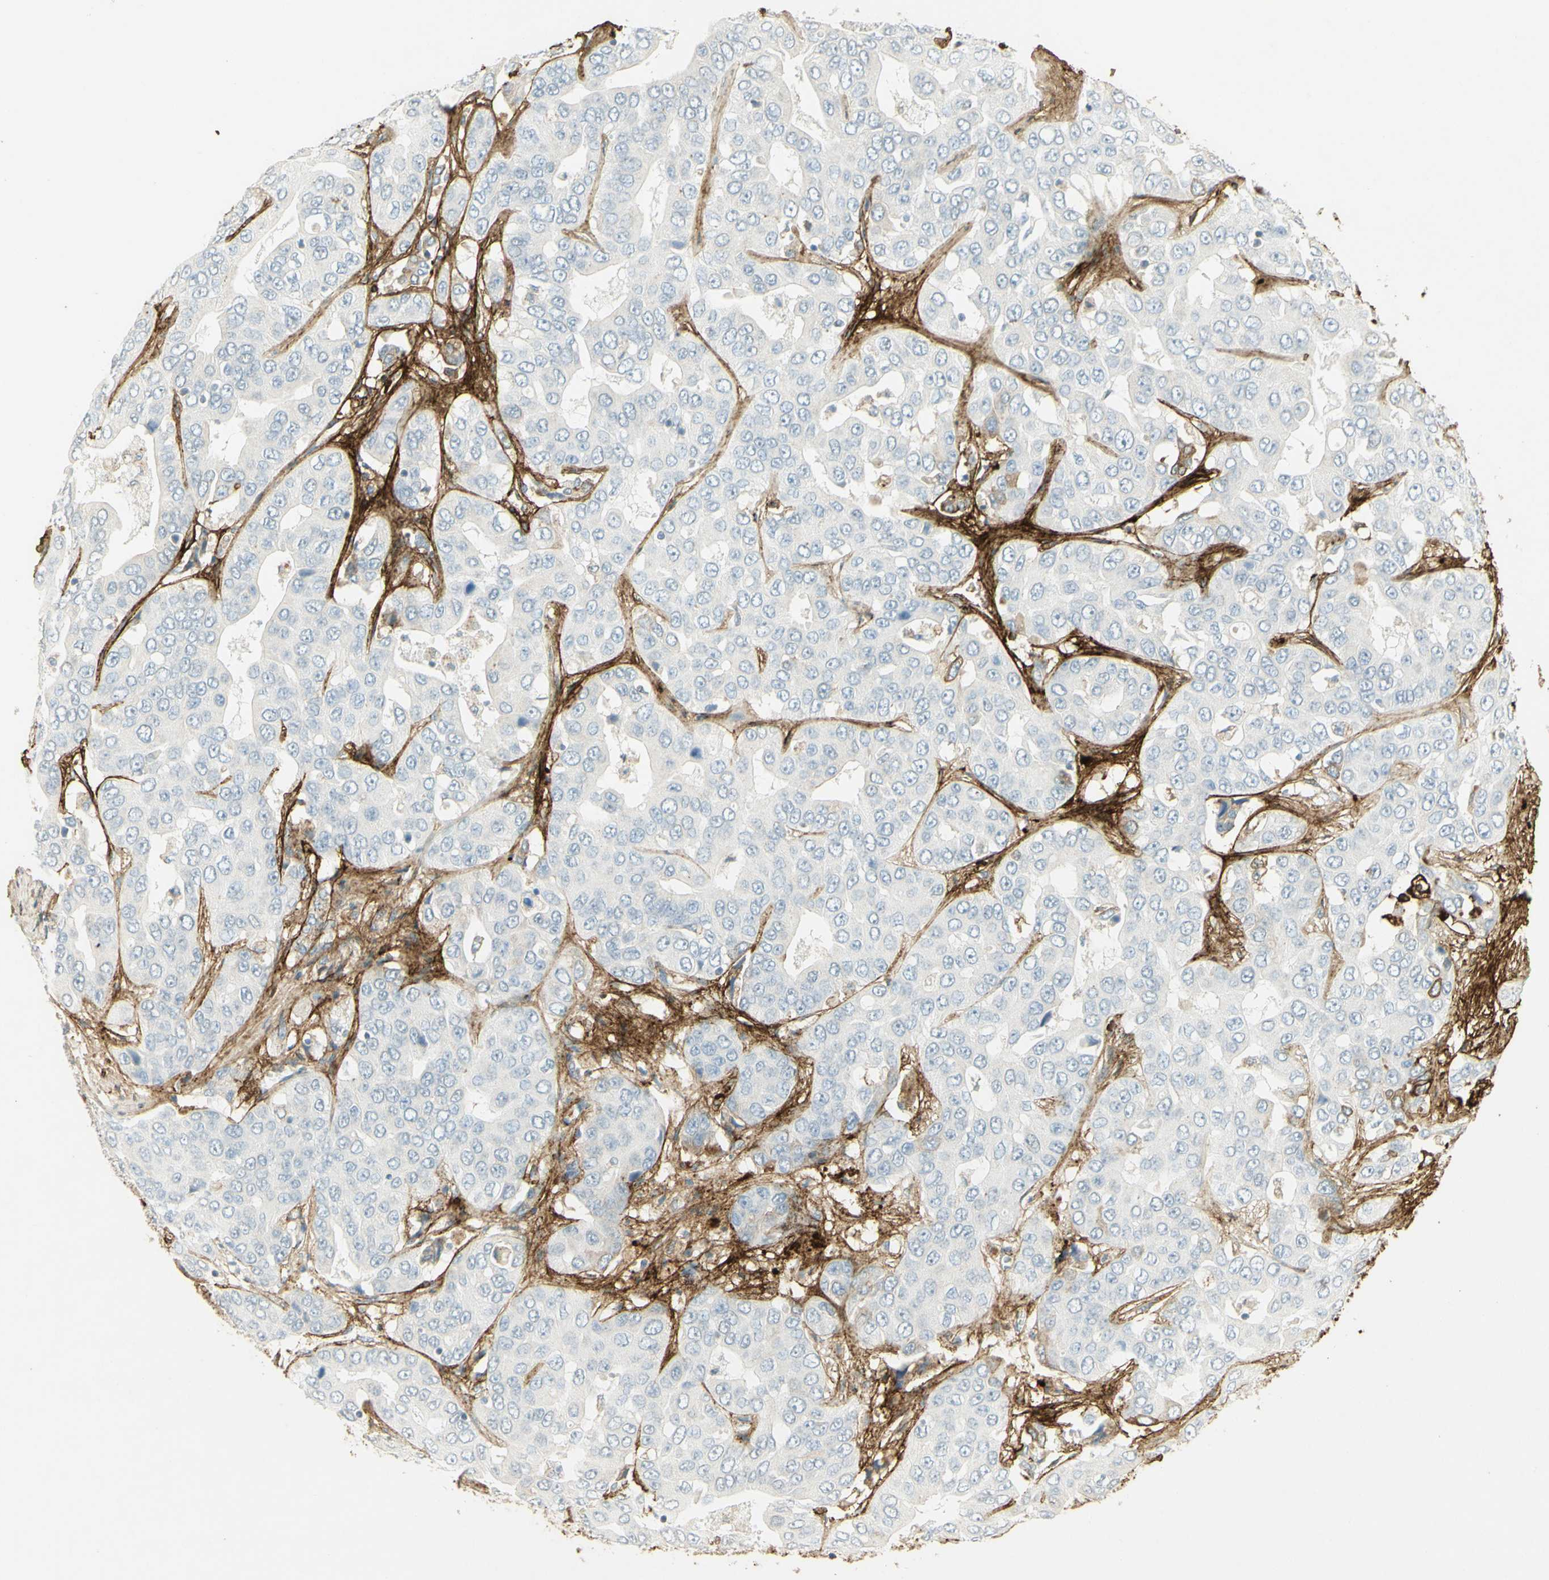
{"staining": {"intensity": "negative", "quantity": "none", "location": "none"}, "tissue": "liver cancer", "cell_type": "Tumor cells", "image_type": "cancer", "snomed": [{"axis": "morphology", "description": "Cholangiocarcinoma"}, {"axis": "topography", "description": "Liver"}], "caption": "Immunohistochemistry (IHC) of human liver cancer exhibits no expression in tumor cells. Brightfield microscopy of immunohistochemistry (IHC) stained with DAB (brown) and hematoxylin (blue), captured at high magnification.", "gene": "TNN", "patient": {"sex": "female", "age": 52}}